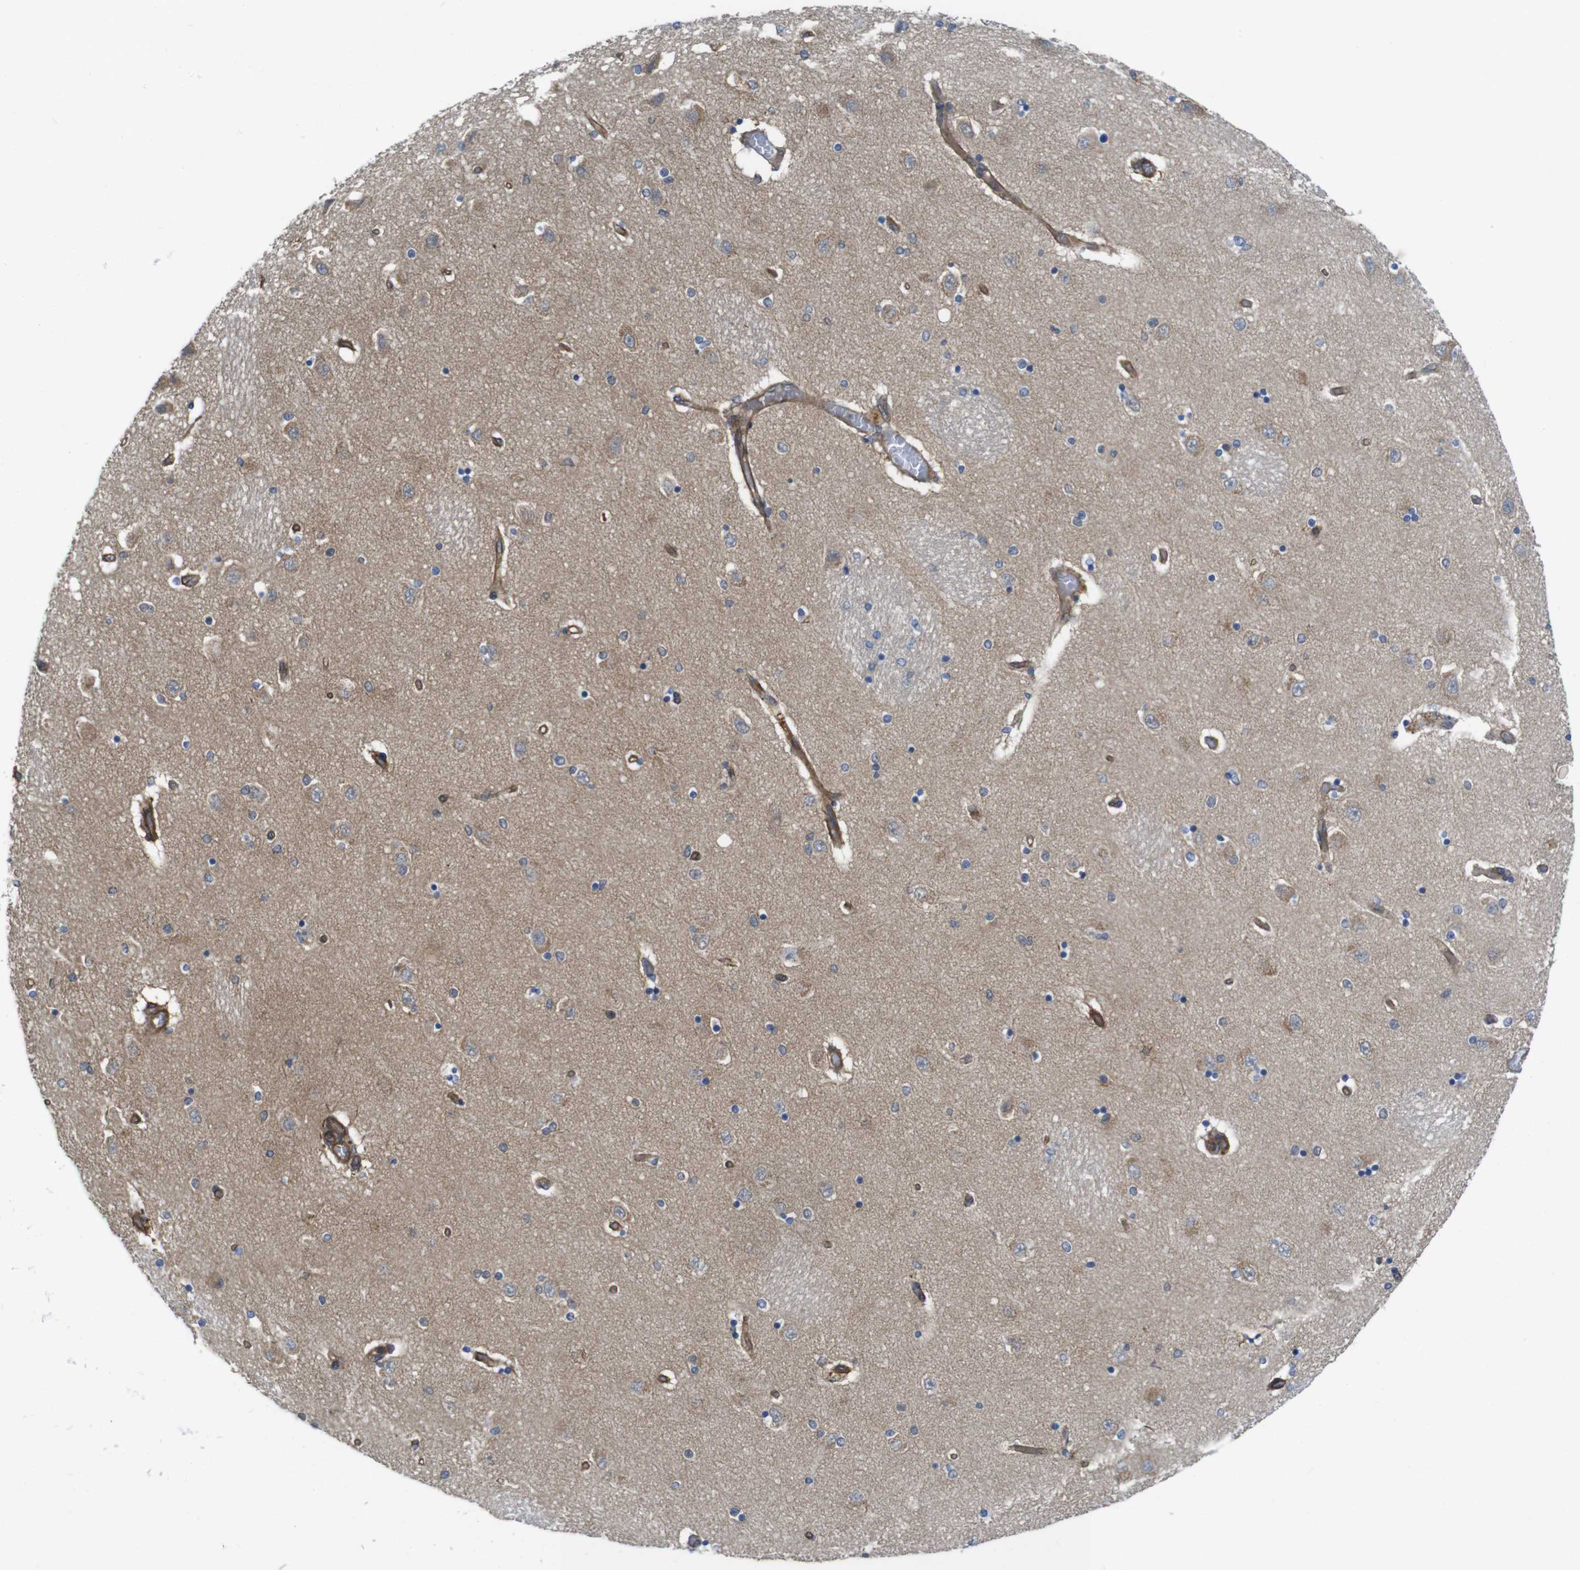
{"staining": {"intensity": "moderate", "quantity": "<25%", "location": "cytoplasmic/membranous"}, "tissue": "hippocampus", "cell_type": "Glial cells", "image_type": "normal", "snomed": [{"axis": "morphology", "description": "Normal tissue, NOS"}, {"axis": "topography", "description": "Hippocampus"}], "caption": "Immunohistochemistry (DAB (3,3'-diaminobenzidine)) staining of benign hippocampus shows moderate cytoplasmic/membranous protein staining in approximately <25% of glial cells. Using DAB (brown) and hematoxylin (blue) stains, captured at high magnification using brightfield microscopy.", "gene": "ZDHHC5", "patient": {"sex": "female", "age": 54}}